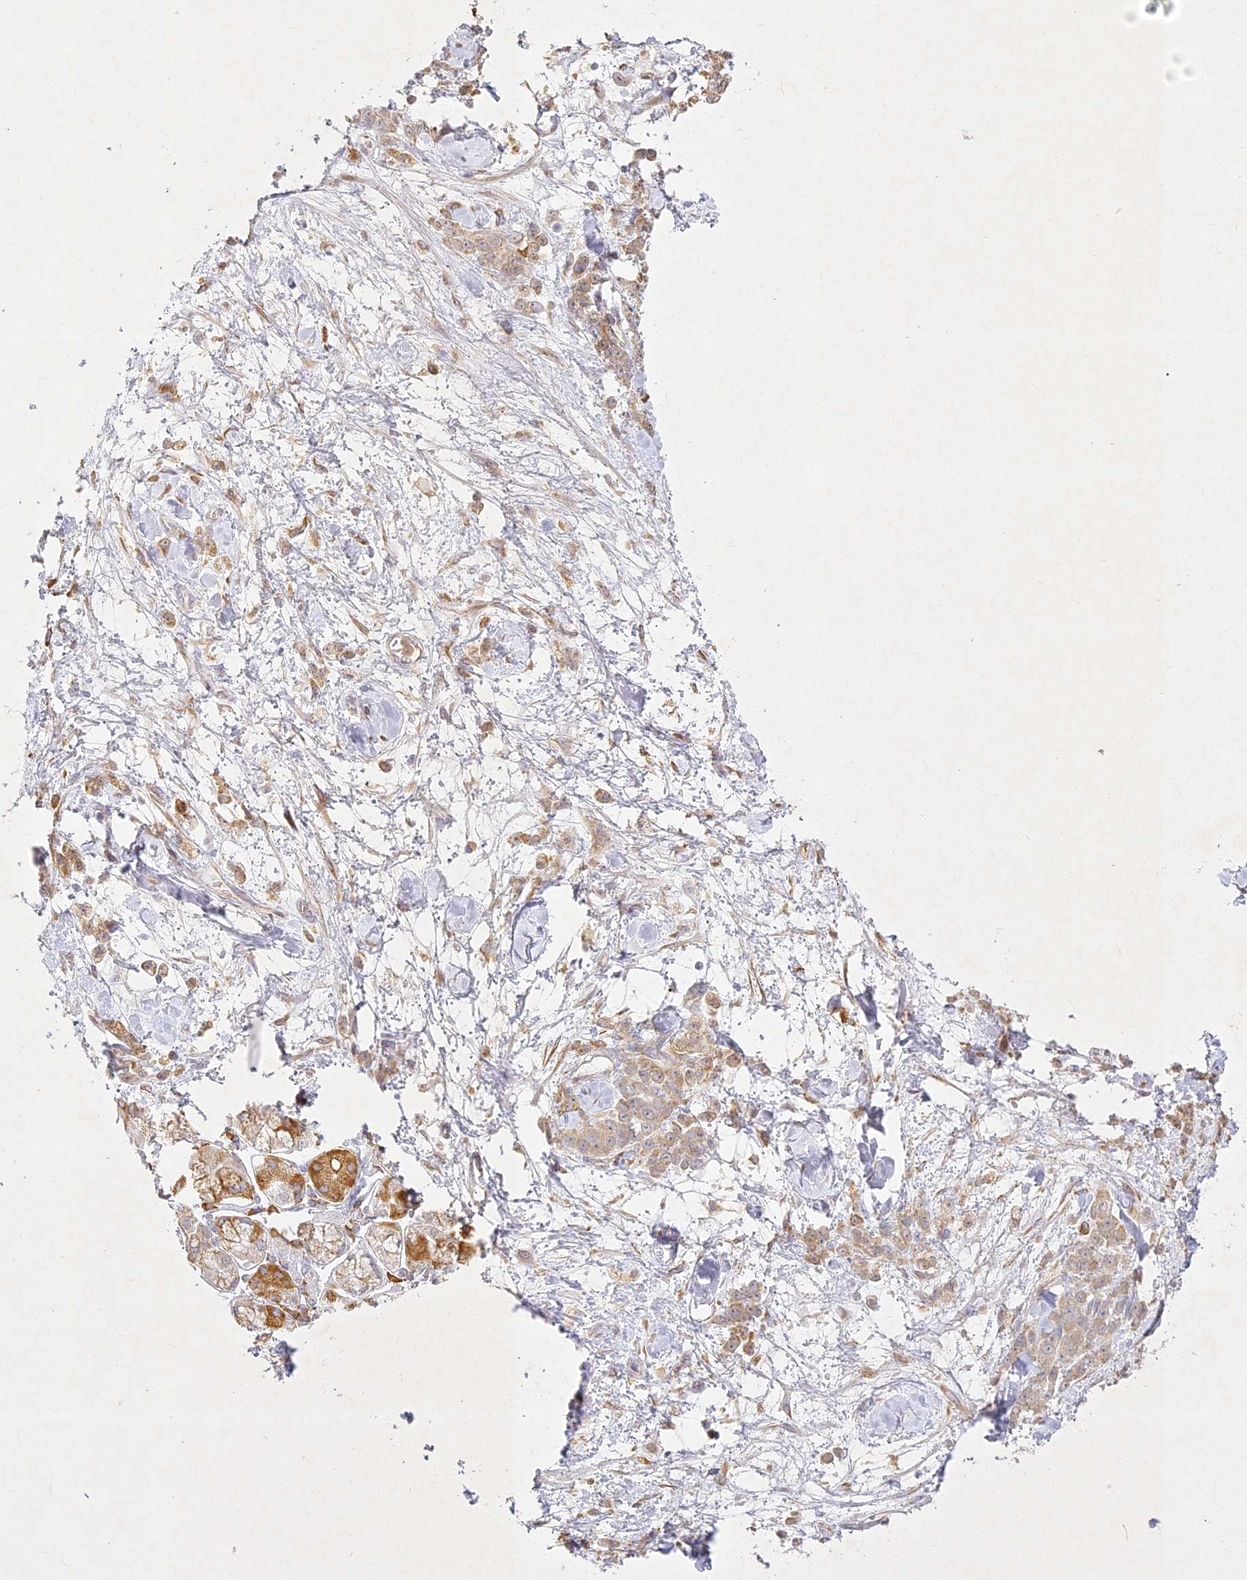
{"staining": {"intensity": "weak", "quantity": ">75%", "location": "cytoplasmic/membranous"}, "tissue": "stomach cancer", "cell_type": "Tumor cells", "image_type": "cancer", "snomed": [{"axis": "morphology", "description": "Normal tissue, NOS"}, {"axis": "morphology", "description": "Adenocarcinoma, NOS"}, {"axis": "topography", "description": "Stomach"}], "caption": "Stomach cancer (adenocarcinoma) stained with immunohistochemistry (IHC) displays weak cytoplasmic/membranous expression in about >75% of tumor cells. Ihc stains the protein in brown and the nuclei are stained blue.", "gene": "SLC30A5", "patient": {"sex": "male", "age": 82}}